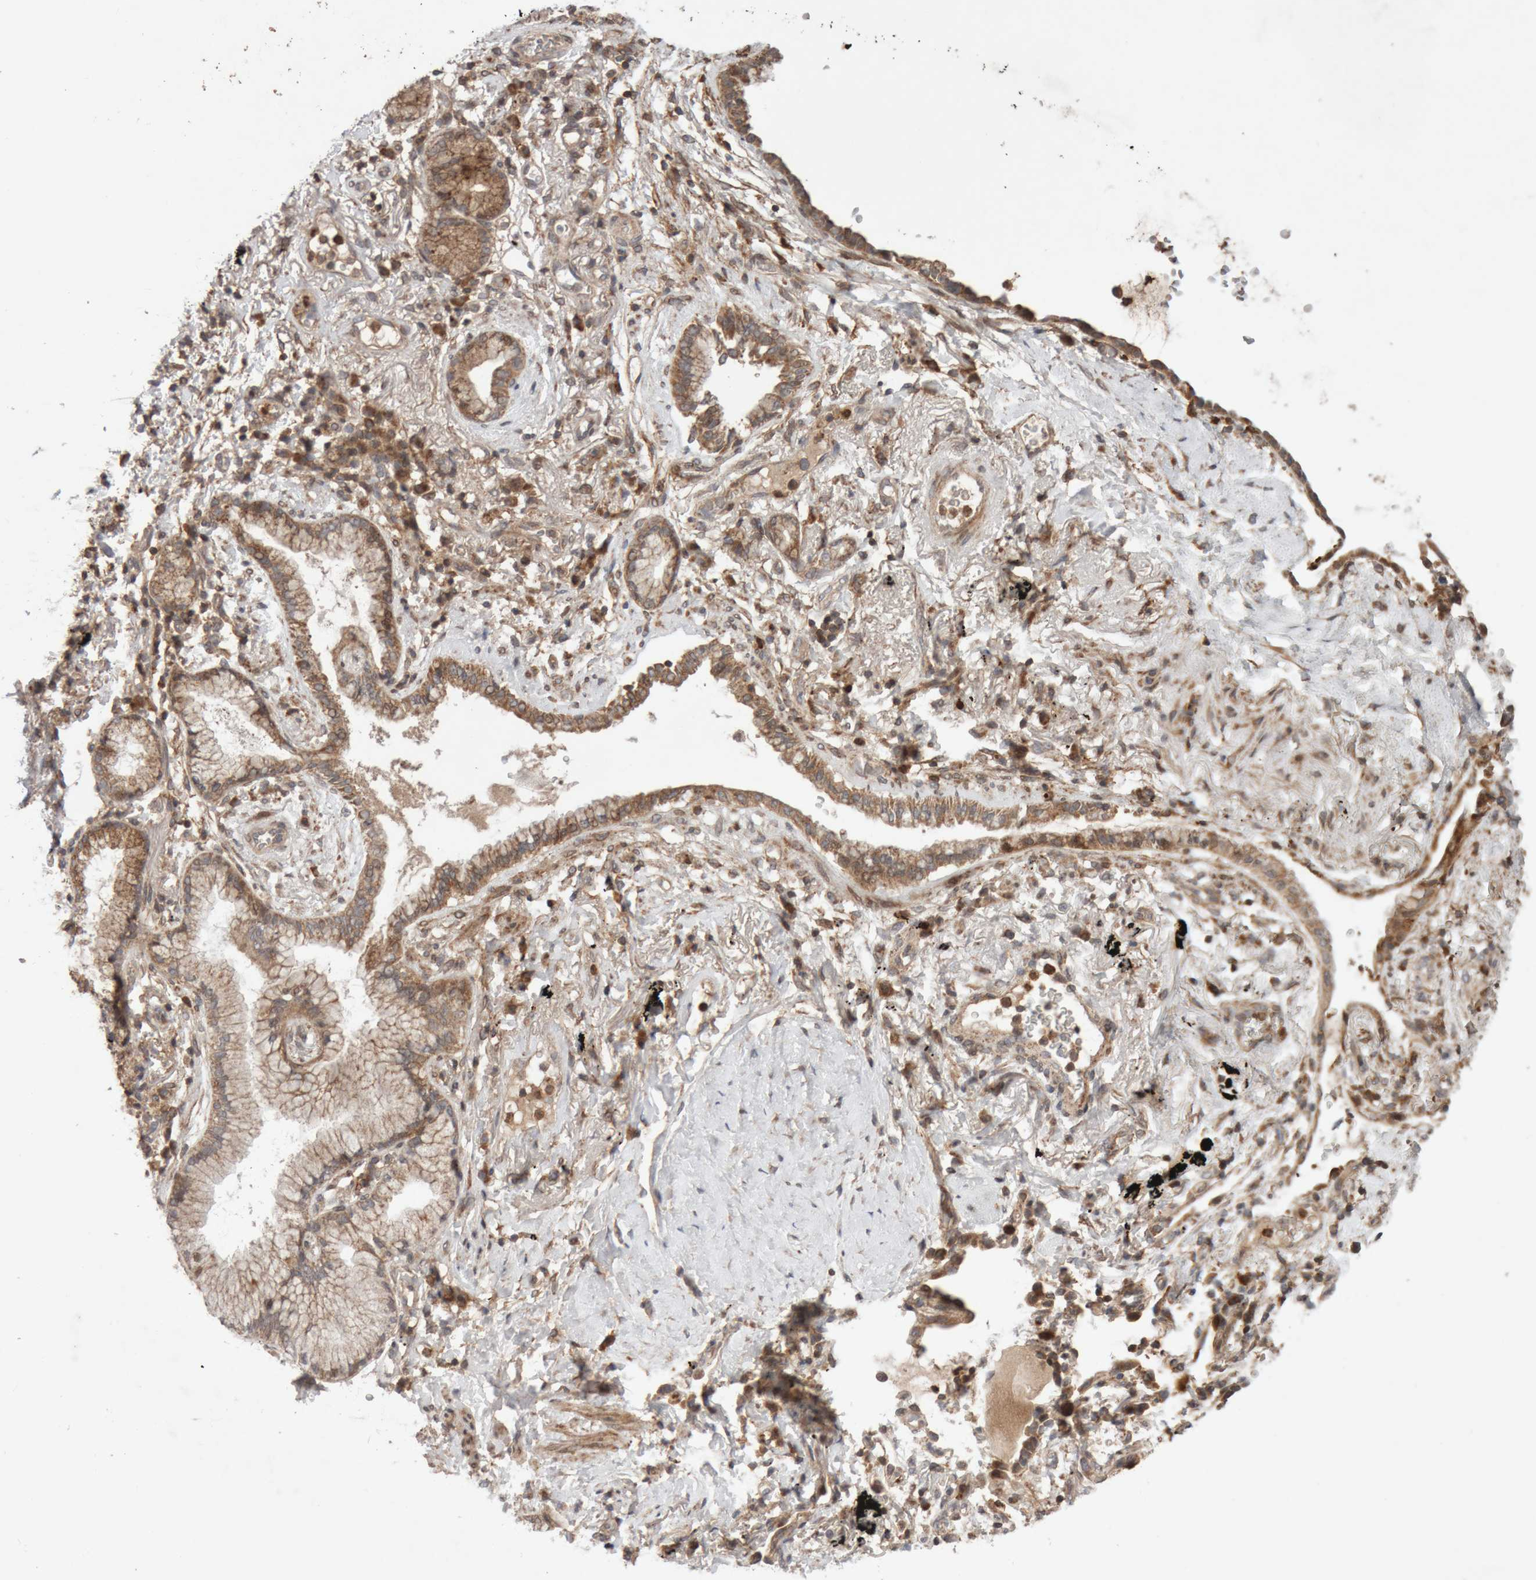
{"staining": {"intensity": "moderate", "quantity": ">75%", "location": "cytoplasmic/membranous"}, "tissue": "lung cancer", "cell_type": "Tumor cells", "image_type": "cancer", "snomed": [{"axis": "morphology", "description": "Adenocarcinoma, NOS"}, {"axis": "topography", "description": "Lung"}], "caption": "Protein staining shows moderate cytoplasmic/membranous positivity in approximately >75% of tumor cells in adenocarcinoma (lung). (Stains: DAB (3,3'-diaminobenzidine) in brown, nuclei in blue, Microscopy: brightfield microscopy at high magnification).", "gene": "KIF21B", "patient": {"sex": "female", "age": 70}}